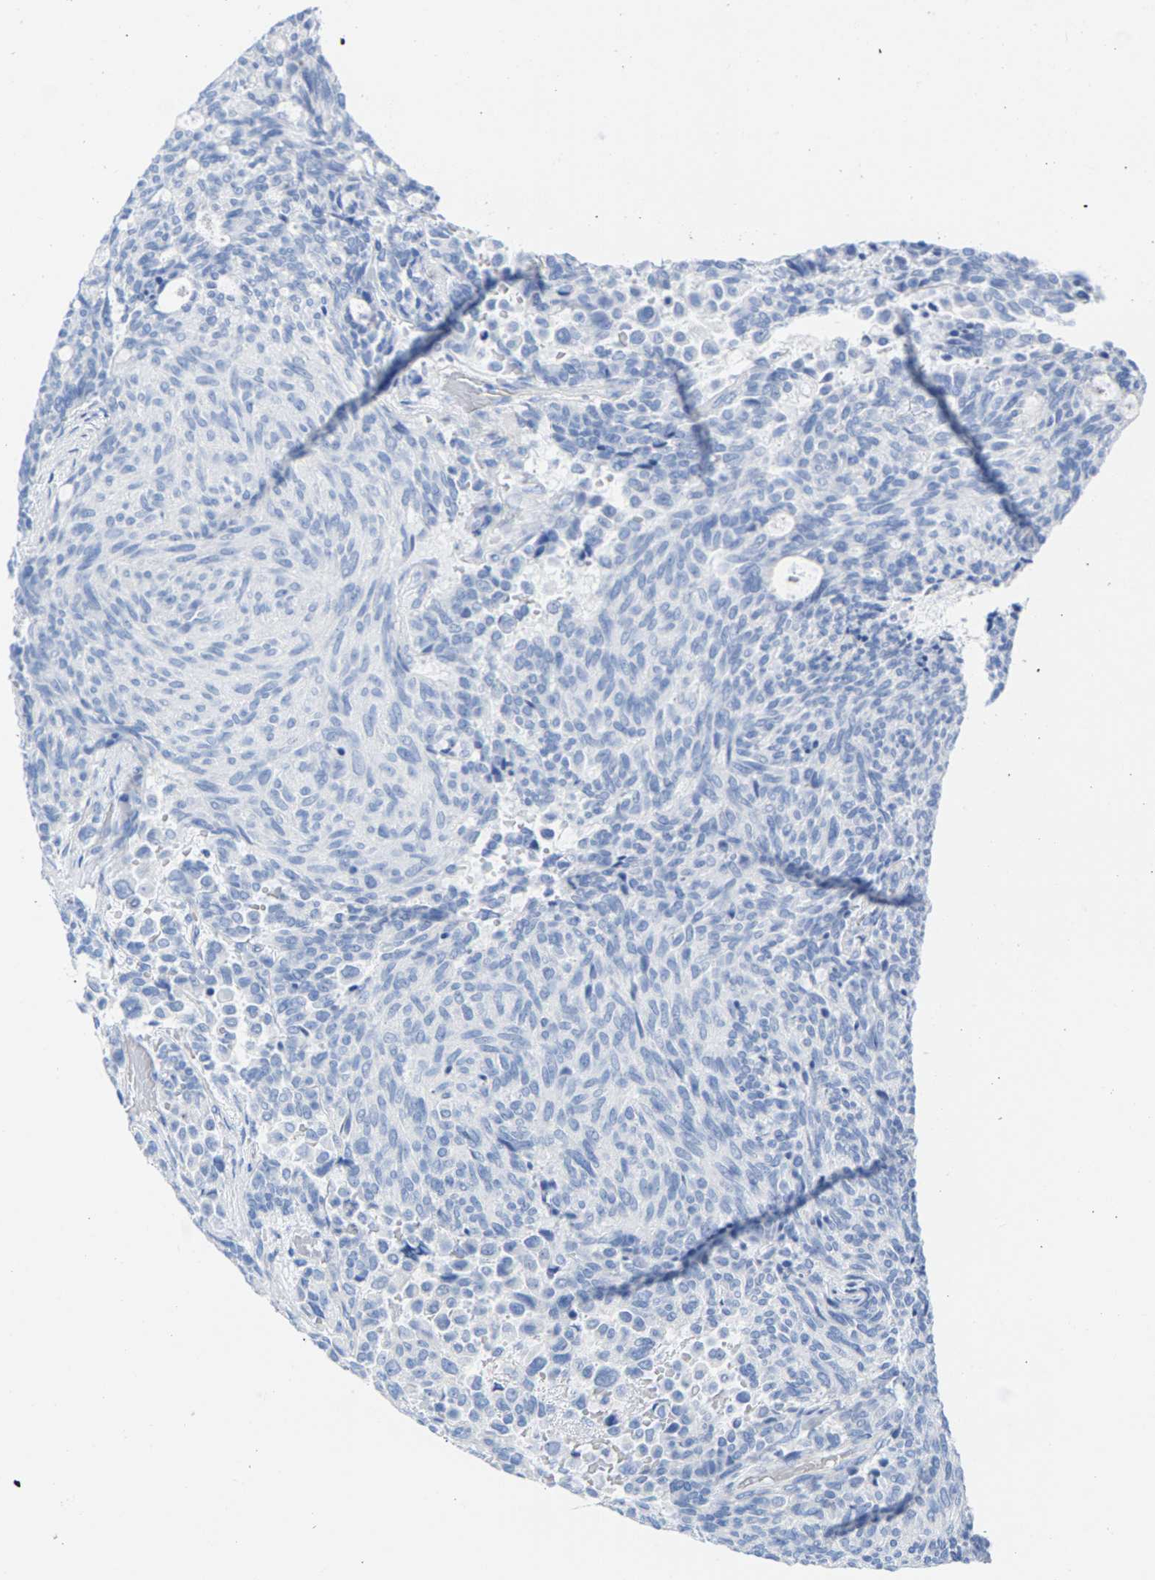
{"staining": {"intensity": "negative", "quantity": "none", "location": "none"}, "tissue": "carcinoid", "cell_type": "Tumor cells", "image_type": "cancer", "snomed": [{"axis": "morphology", "description": "Carcinoid, malignant, NOS"}, {"axis": "topography", "description": "Pancreas"}], "caption": "Immunohistochemistry image of carcinoid stained for a protein (brown), which shows no expression in tumor cells. (Brightfield microscopy of DAB immunohistochemistry at high magnification).", "gene": "CPA1", "patient": {"sex": "female", "age": 54}}